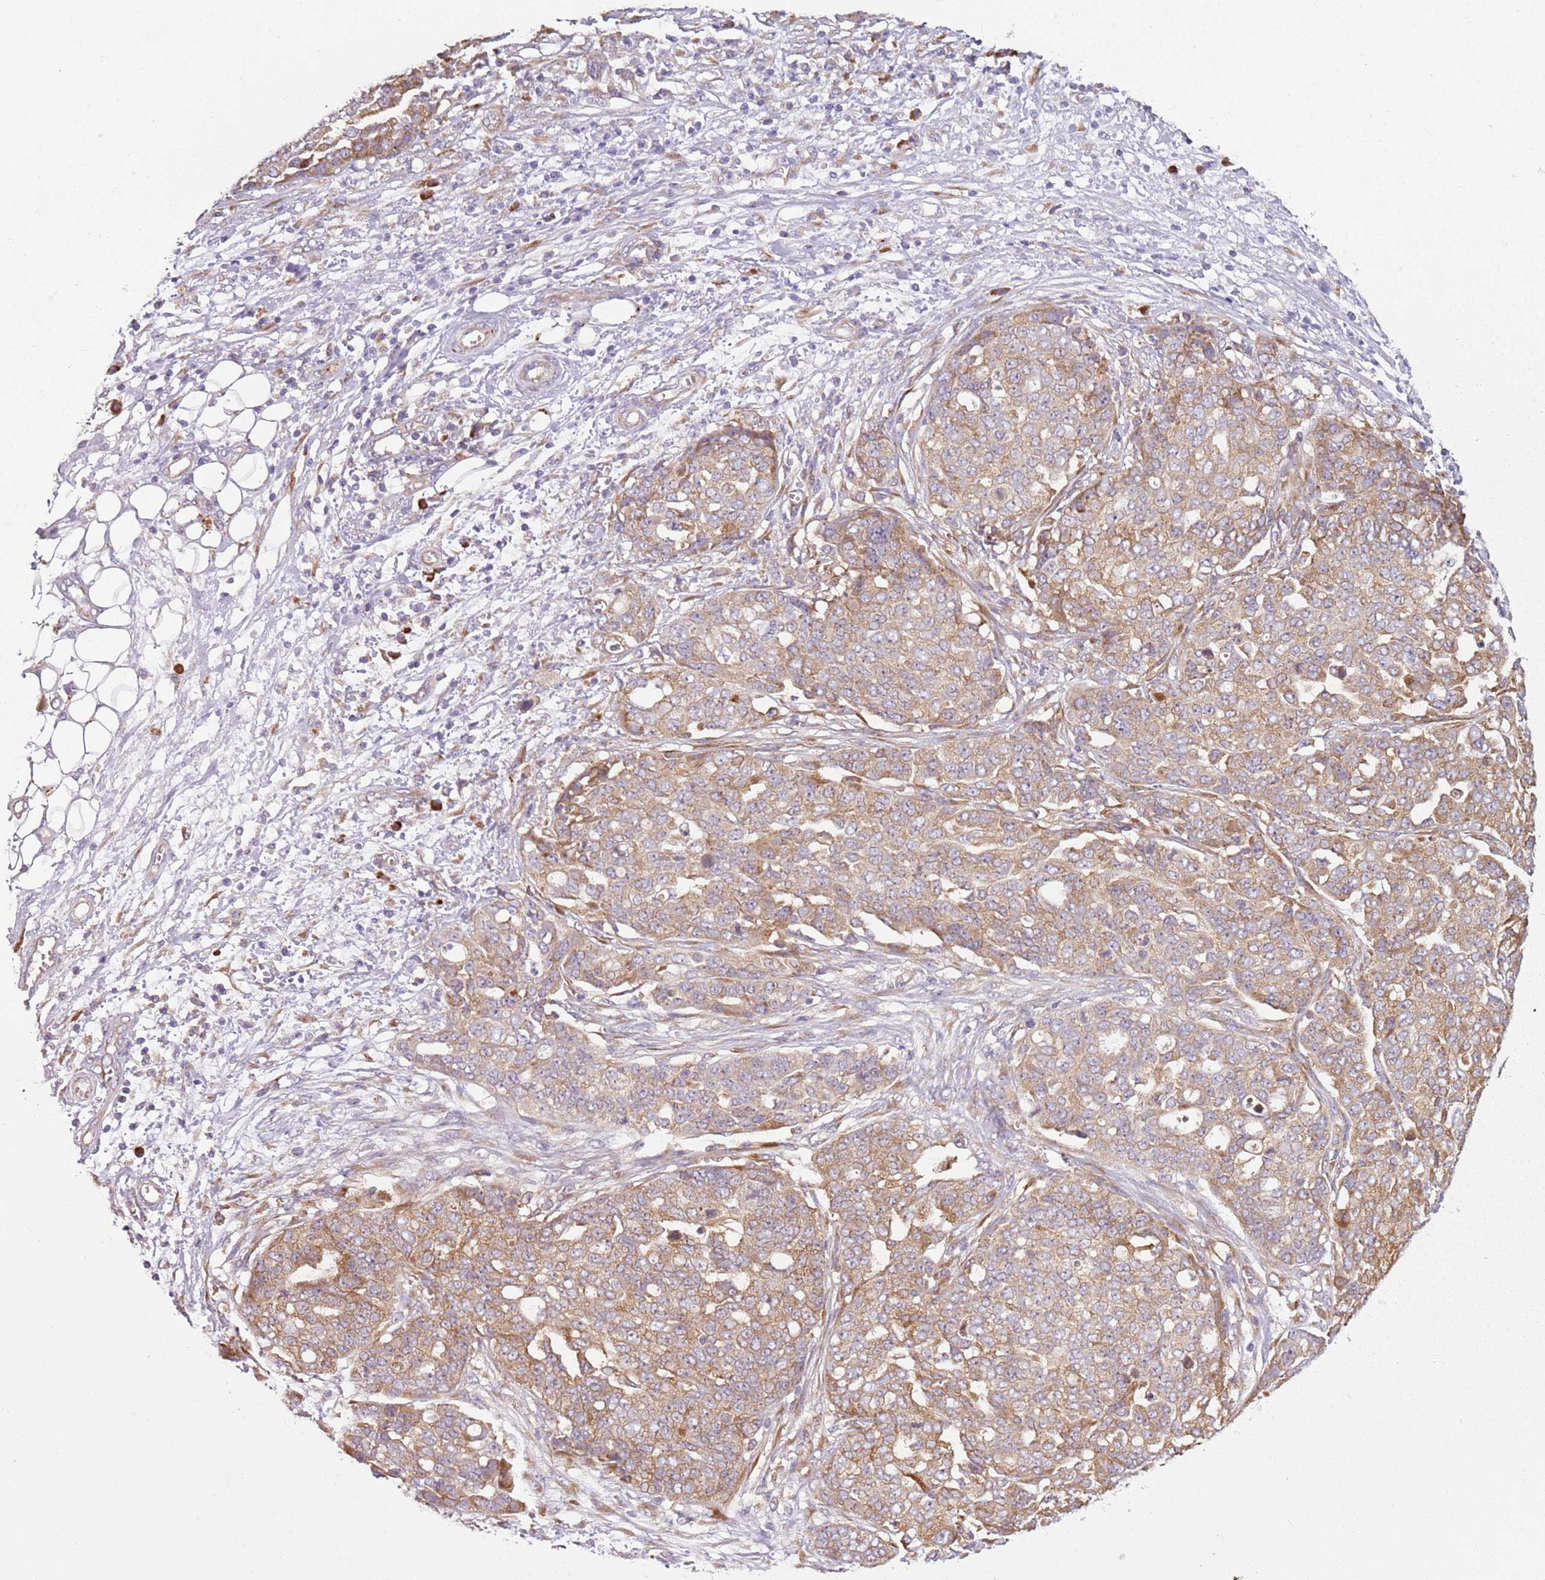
{"staining": {"intensity": "moderate", "quantity": "25%-75%", "location": "cytoplasmic/membranous"}, "tissue": "ovarian cancer", "cell_type": "Tumor cells", "image_type": "cancer", "snomed": [{"axis": "morphology", "description": "Cystadenocarcinoma, serous, NOS"}, {"axis": "topography", "description": "Soft tissue"}, {"axis": "topography", "description": "Ovary"}], "caption": "Serous cystadenocarcinoma (ovarian) was stained to show a protein in brown. There is medium levels of moderate cytoplasmic/membranous expression in about 25%-75% of tumor cells.", "gene": "RPS28", "patient": {"sex": "female", "age": 57}}